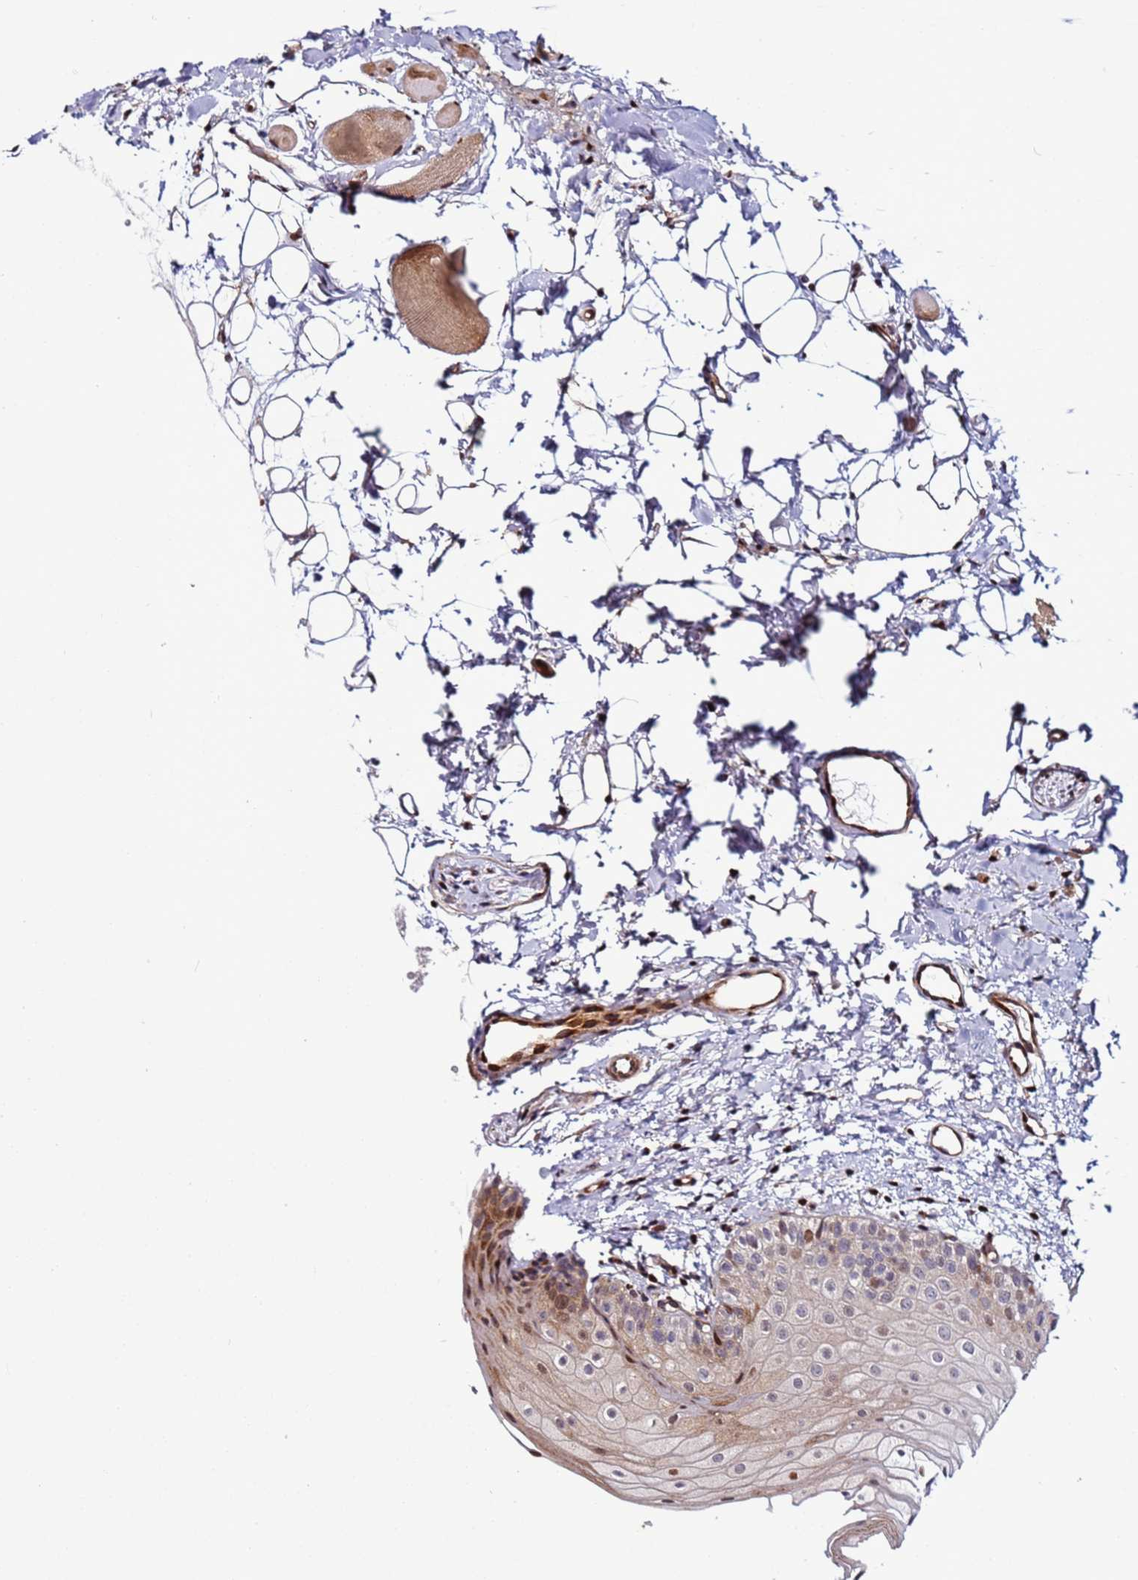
{"staining": {"intensity": "moderate", "quantity": "25%-75%", "location": "cytoplasmic/membranous"}, "tissue": "oral mucosa", "cell_type": "Squamous epithelial cells", "image_type": "normal", "snomed": [{"axis": "morphology", "description": "Normal tissue, NOS"}, {"axis": "topography", "description": "Oral tissue"}], "caption": "Immunohistochemistry (IHC) (DAB) staining of unremarkable oral mucosa exhibits moderate cytoplasmic/membranous protein positivity in approximately 25%-75% of squamous epithelial cells. Using DAB (3,3'-diaminobenzidine) (brown) and hematoxylin (blue) stains, captured at high magnification using brightfield microscopy.", "gene": "WBP11", "patient": {"sex": "male", "age": 28}}